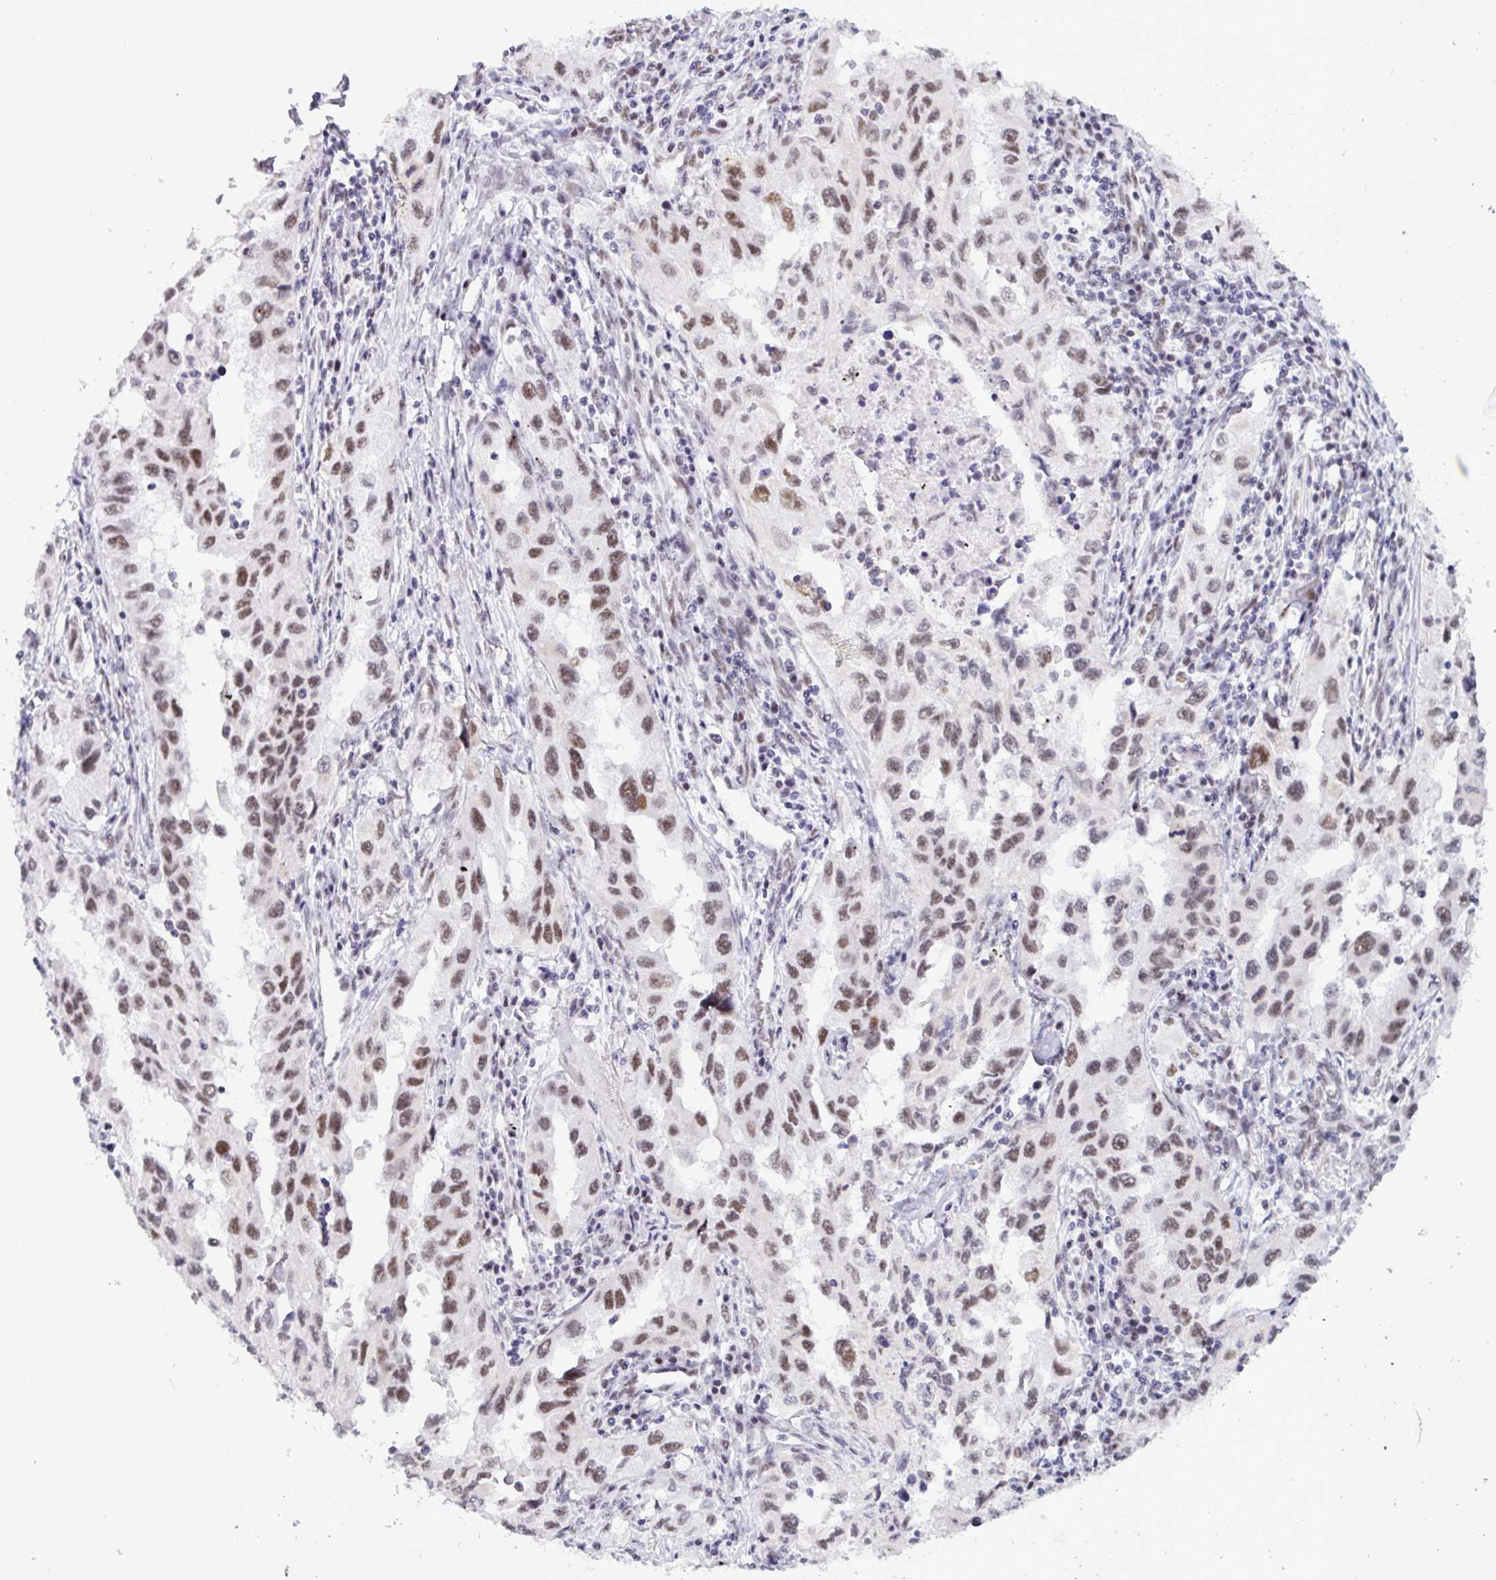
{"staining": {"intensity": "moderate", "quantity": ">75%", "location": "nuclear"}, "tissue": "lung cancer", "cell_type": "Tumor cells", "image_type": "cancer", "snomed": [{"axis": "morphology", "description": "Adenocarcinoma, NOS"}, {"axis": "topography", "description": "Lung"}], "caption": "IHC image of human lung adenocarcinoma stained for a protein (brown), which demonstrates medium levels of moderate nuclear staining in approximately >75% of tumor cells.", "gene": "PPP1R10", "patient": {"sex": "female", "age": 73}}